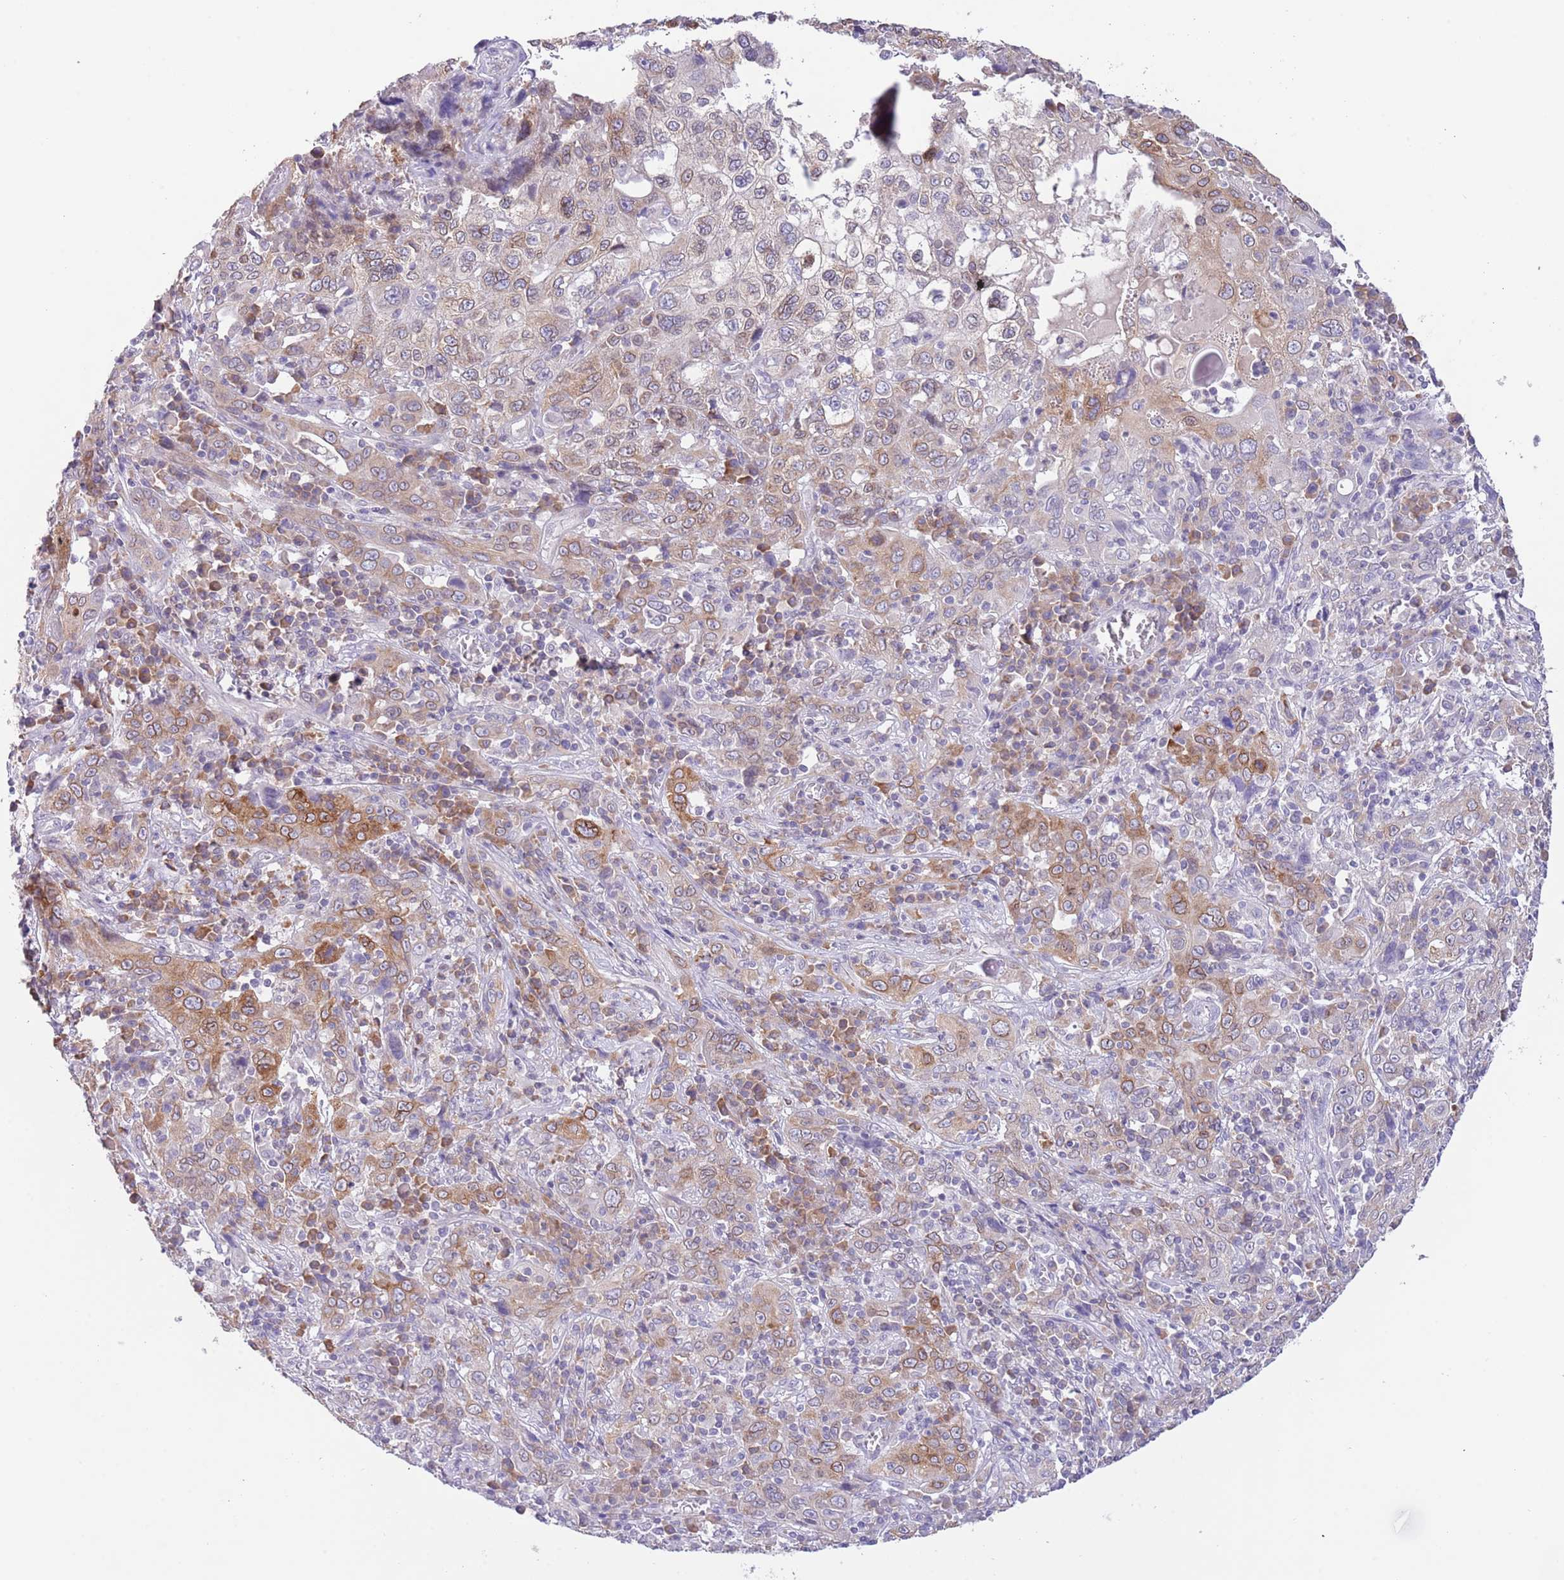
{"staining": {"intensity": "moderate", "quantity": "25%-75%", "location": "cytoplasmic/membranous"}, "tissue": "cervical cancer", "cell_type": "Tumor cells", "image_type": "cancer", "snomed": [{"axis": "morphology", "description": "Squamous cell carcinoma, NOS"}, {"axis": "topography", "description": "Cervix"}], "caption": "A brown stain highlights moderate cytoplasmic/membranous positivity of a protein in cervical cancer tumor cells. (Stains: DAB (3,3'-diaminobenzidine) in brown, nuclei in blue, Microscopy: brightfield microscopy at high magnification).", "gene": "EBPL", "patient": {"sex": "female", "age": 46}}